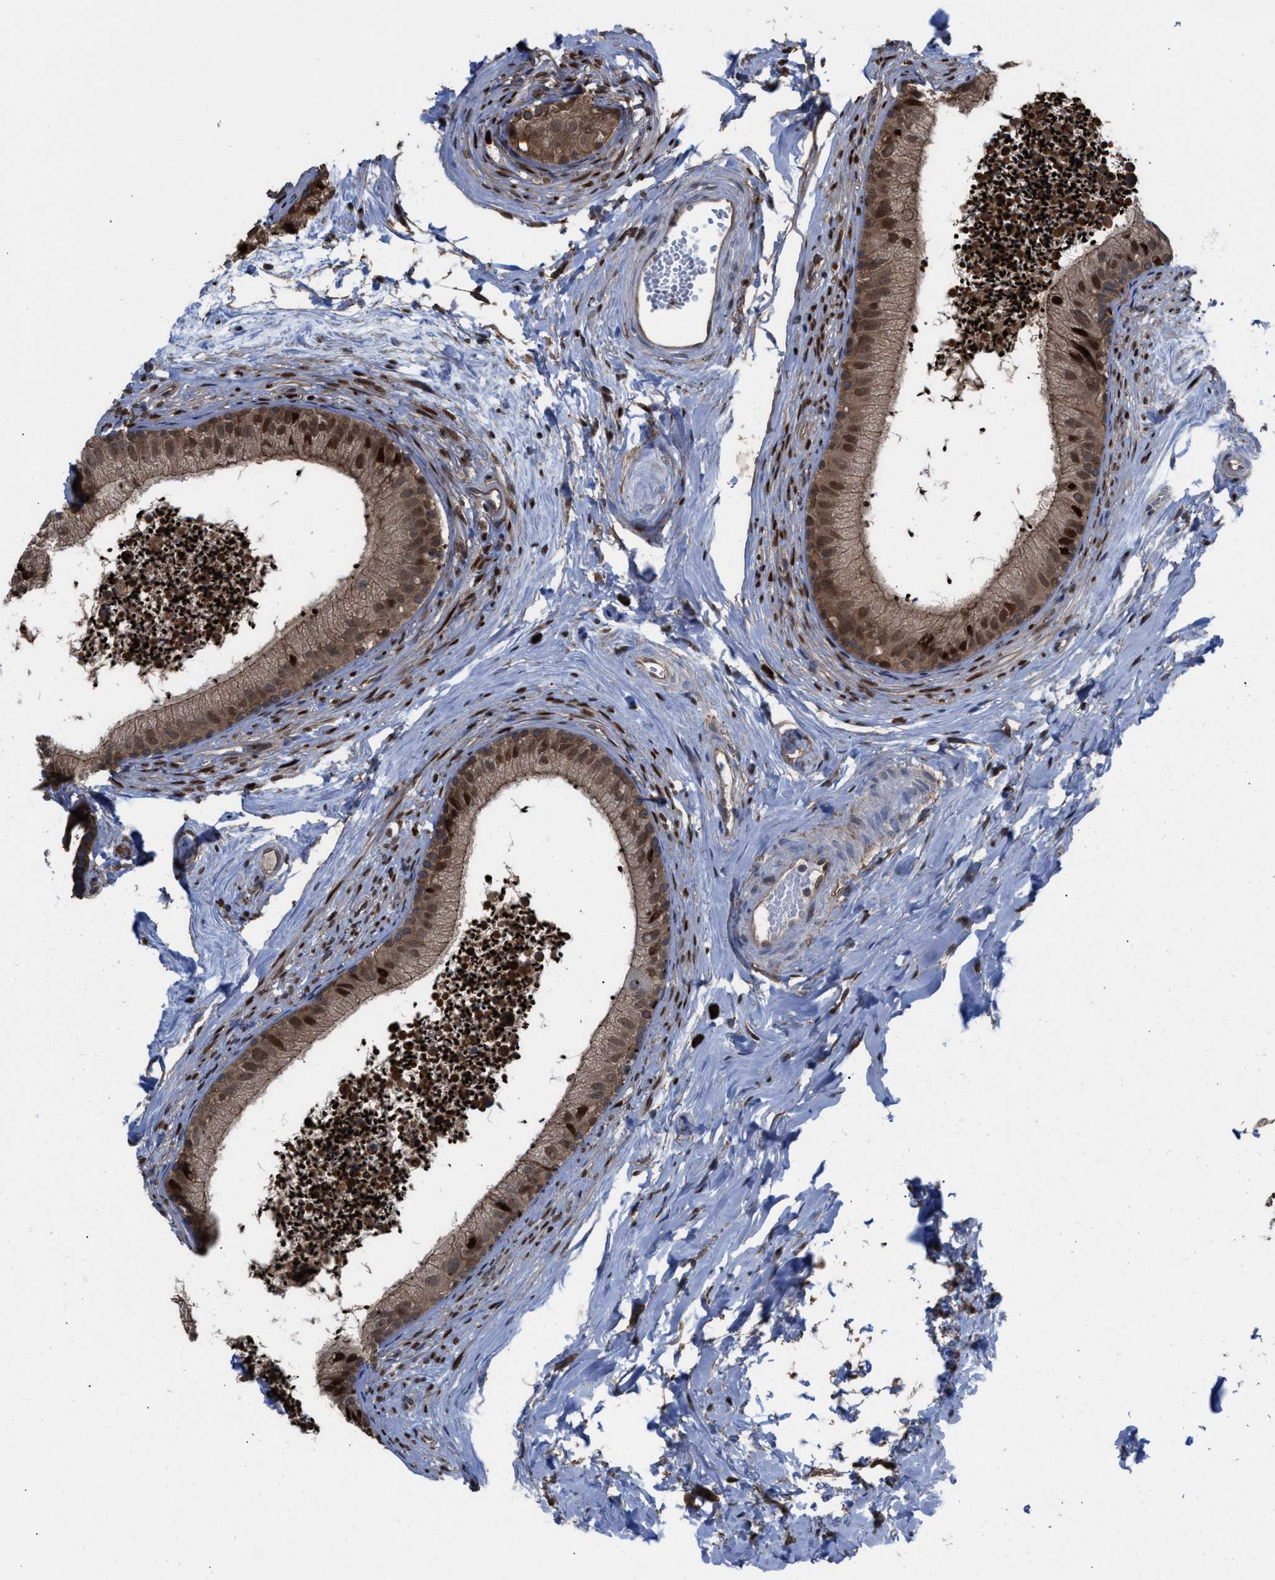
{"staining": {"intensity": "moderate", "quantity": ">75%", "location": "cytoplasmic/membranous,nuclear"}, "tissue": "epididymis", "cell_type": "Glandular cells", "image_type": "normal", "snomed": [{"axis": "morphology", "description": "Normal tissue, NOS"}, {"axis": "topography", "description": "Epididymis"}], "caption": "This photomicrograph displays benign epididymis stained with immunohistochemistry to label a protein in brown. The cytoplasmic/membranous,nuclear of glandular cells show moderate positivity for the protein. Nuclei are counter-stained blue.", "gene": "TP53BP2", "patient": {"sex": "male", "age": 56}}